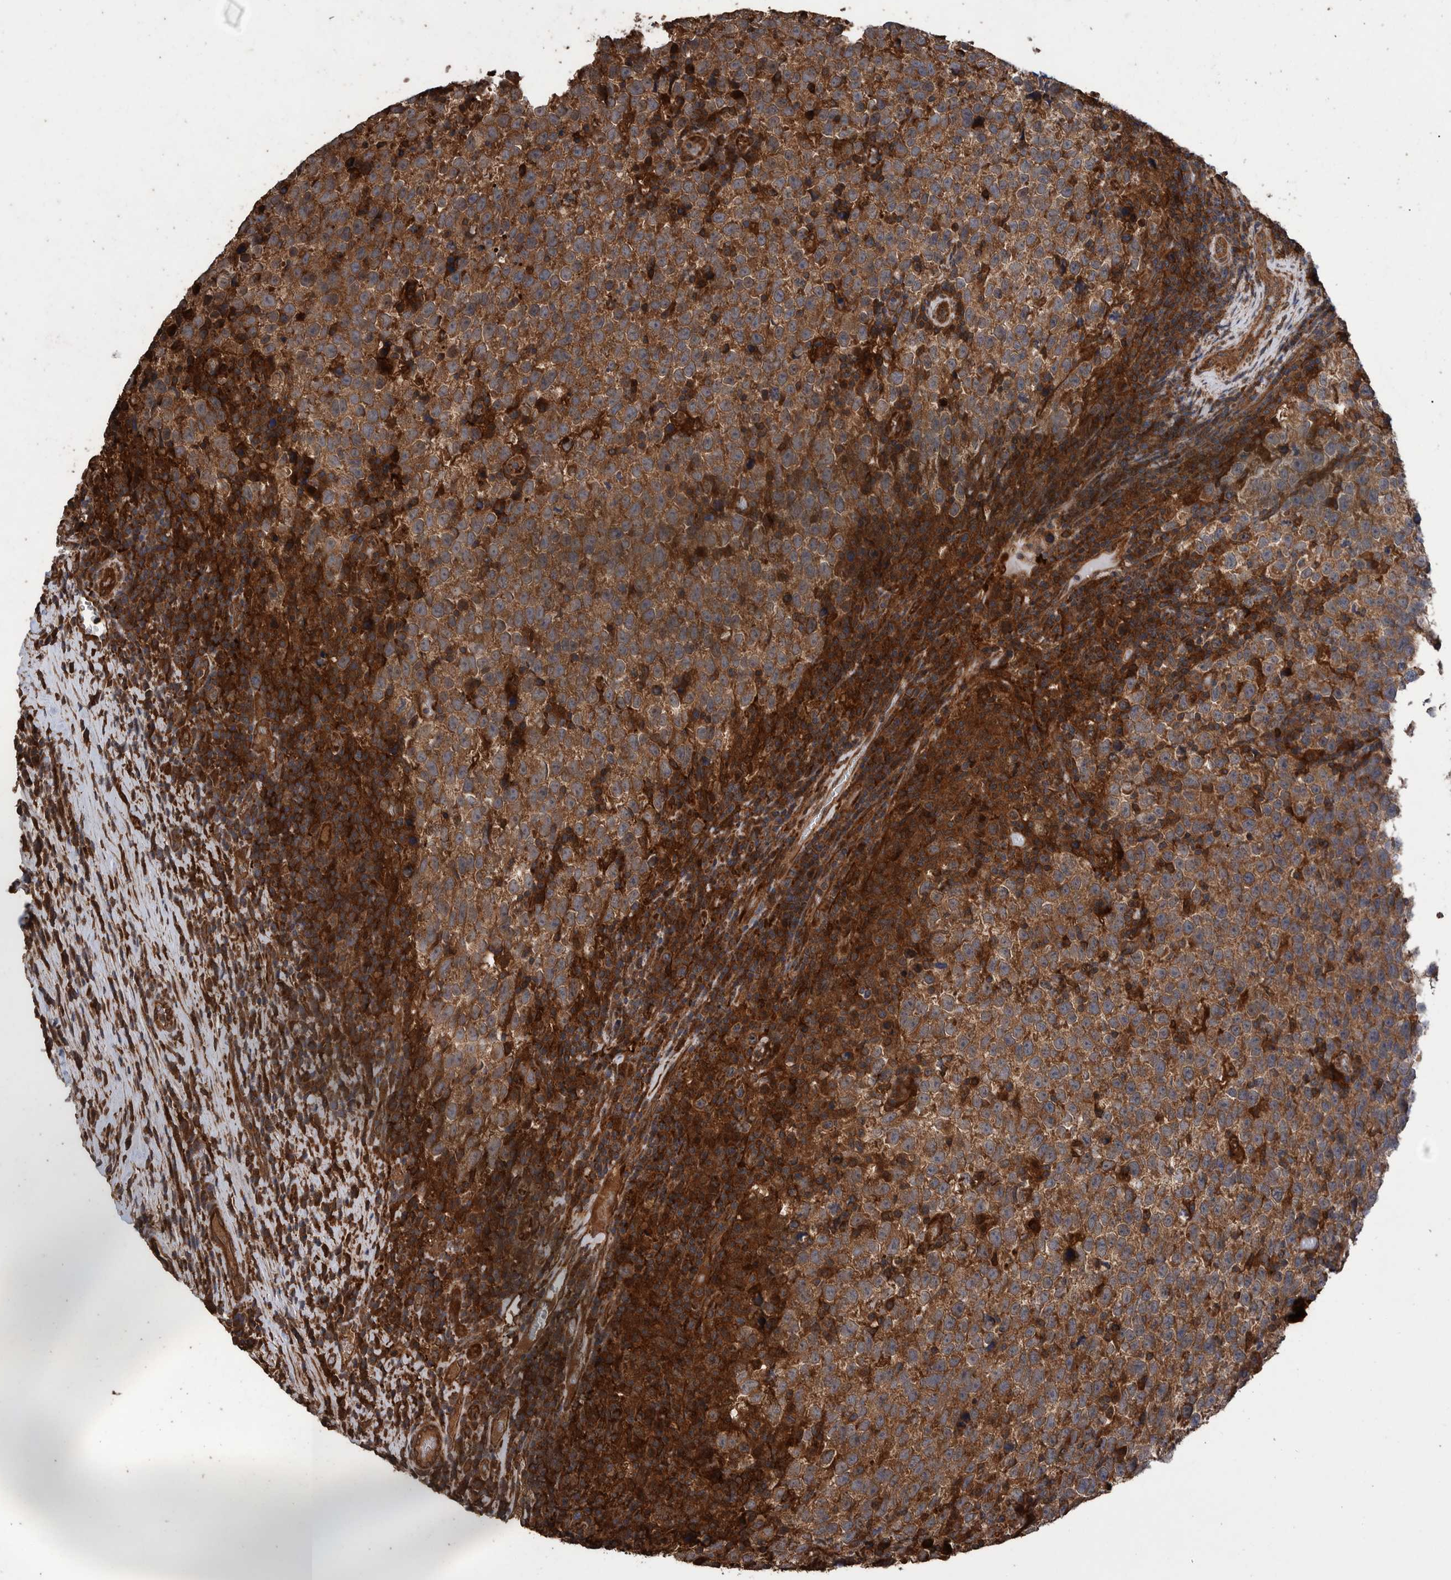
{"staining": {"intensity": "strong", "quantity": ">75%", "location": "cytoplasmic/membranous"}, "tissue": "testis cancer", "cell_type": "Tumor cells", "image_type": "cancer", "snomed": [{"axis": "morphology", "description": "Normal tissue, NOS"}, {"axis": "morphology", "description": "Seminoma, NOS"}, {"axis": "topography", "description": "Testis"}], "caption": "Immunohistochemical staining of testis seminoma exhibits high levels of strong cytoplasmic/membranous protein expression in about >75% of tumor cells. (brown staining indicates protein expression, while blue staining denotes nuclei).", "gene": "TRIM16", "patient": {"sex": "male", "age": 43}}